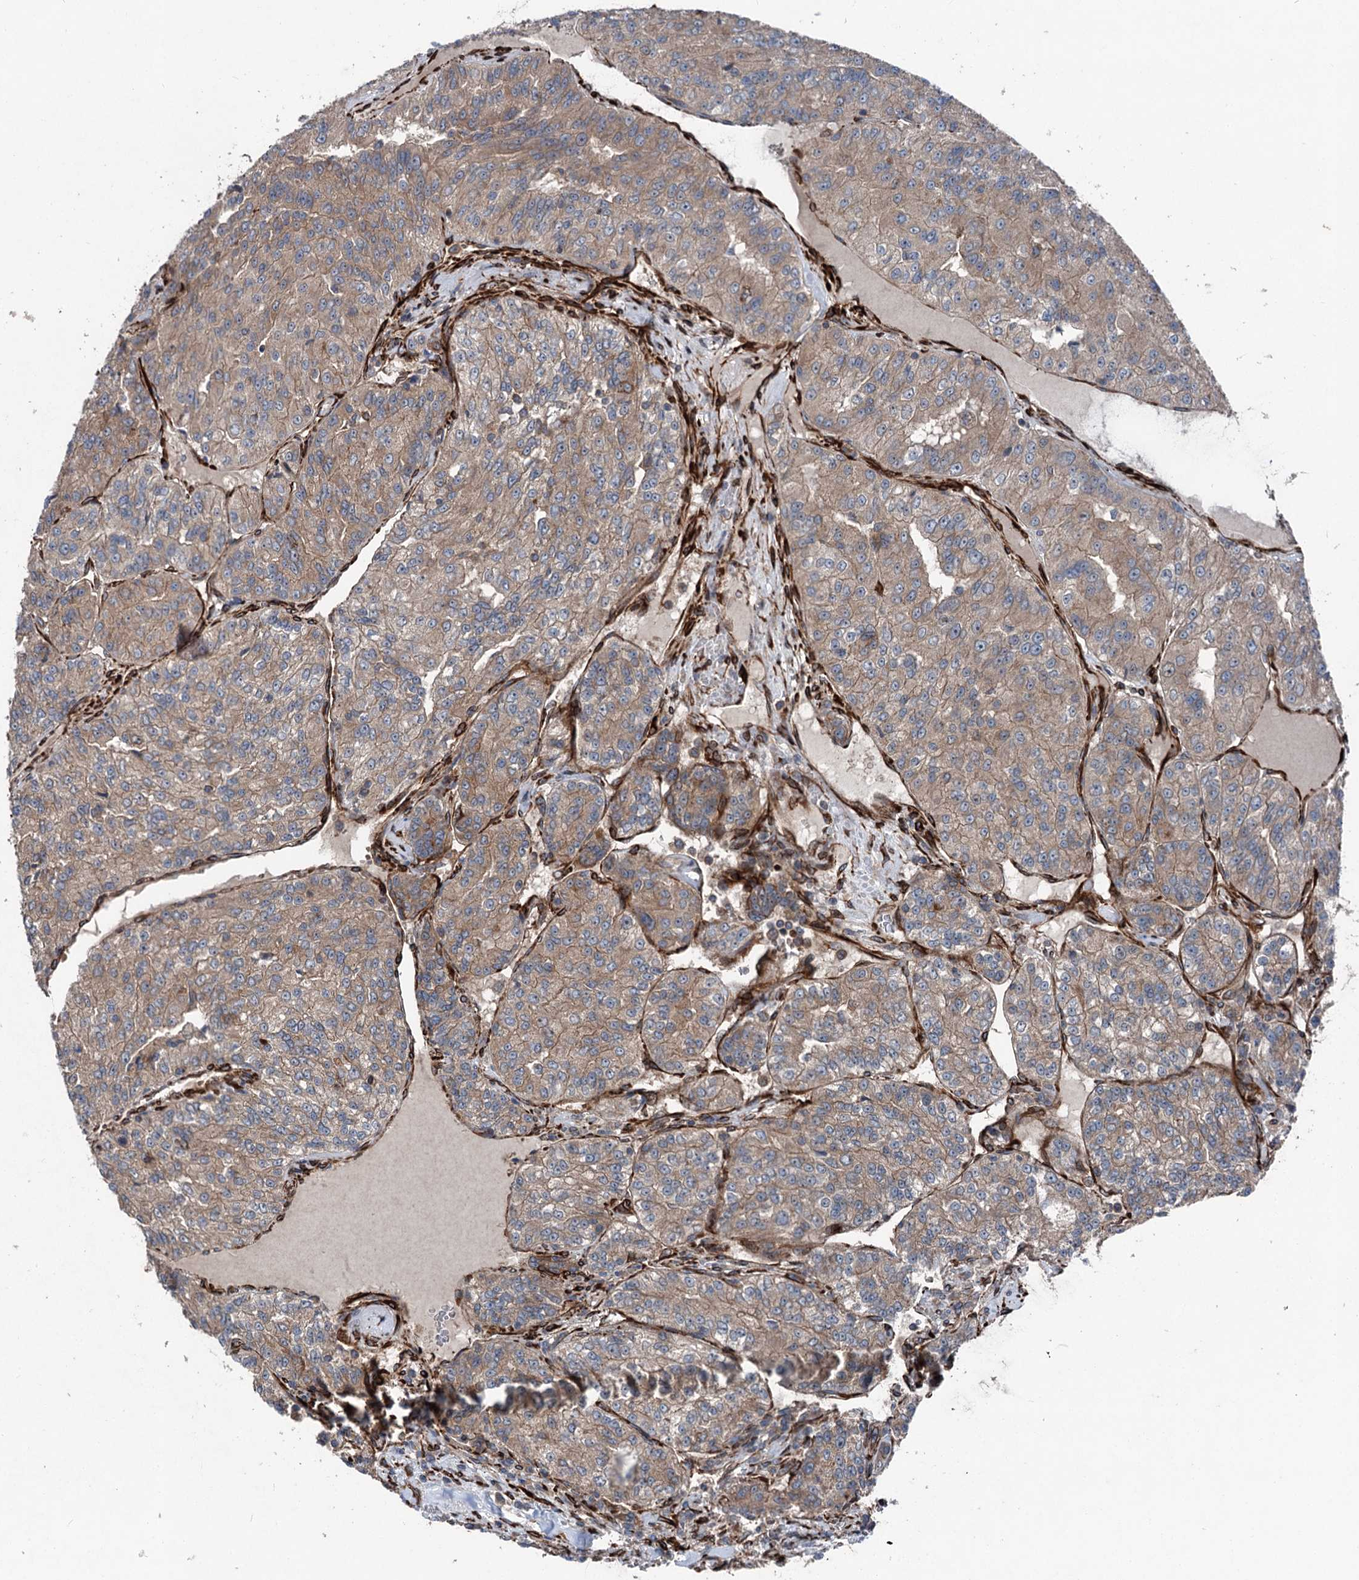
{"staining": {"intensity": "moderate", "quantity": ">75%", "location": "cytoplasmic/membranous"}, "tissue": "renal cancer", "cell_type": "Tumor cells", "image_type": "cancer", "snomed": [{"axis": "morphology", "description": "Adenocarcinoma, NOS"}, {"axis": "topography", "description": "Kidney"}], "caption": "This histopathology image shows renal cancer (adenocarcinoma) stained with immunohistochemistry (IHC) to label a protein in brown. The cytoplasmic/membranous of tumor cells show moderate positivity for the protein. Nuclei are counter-stained blue.", "gene": "DDIAS", "patient": {"sex": "female", "age": 63}}